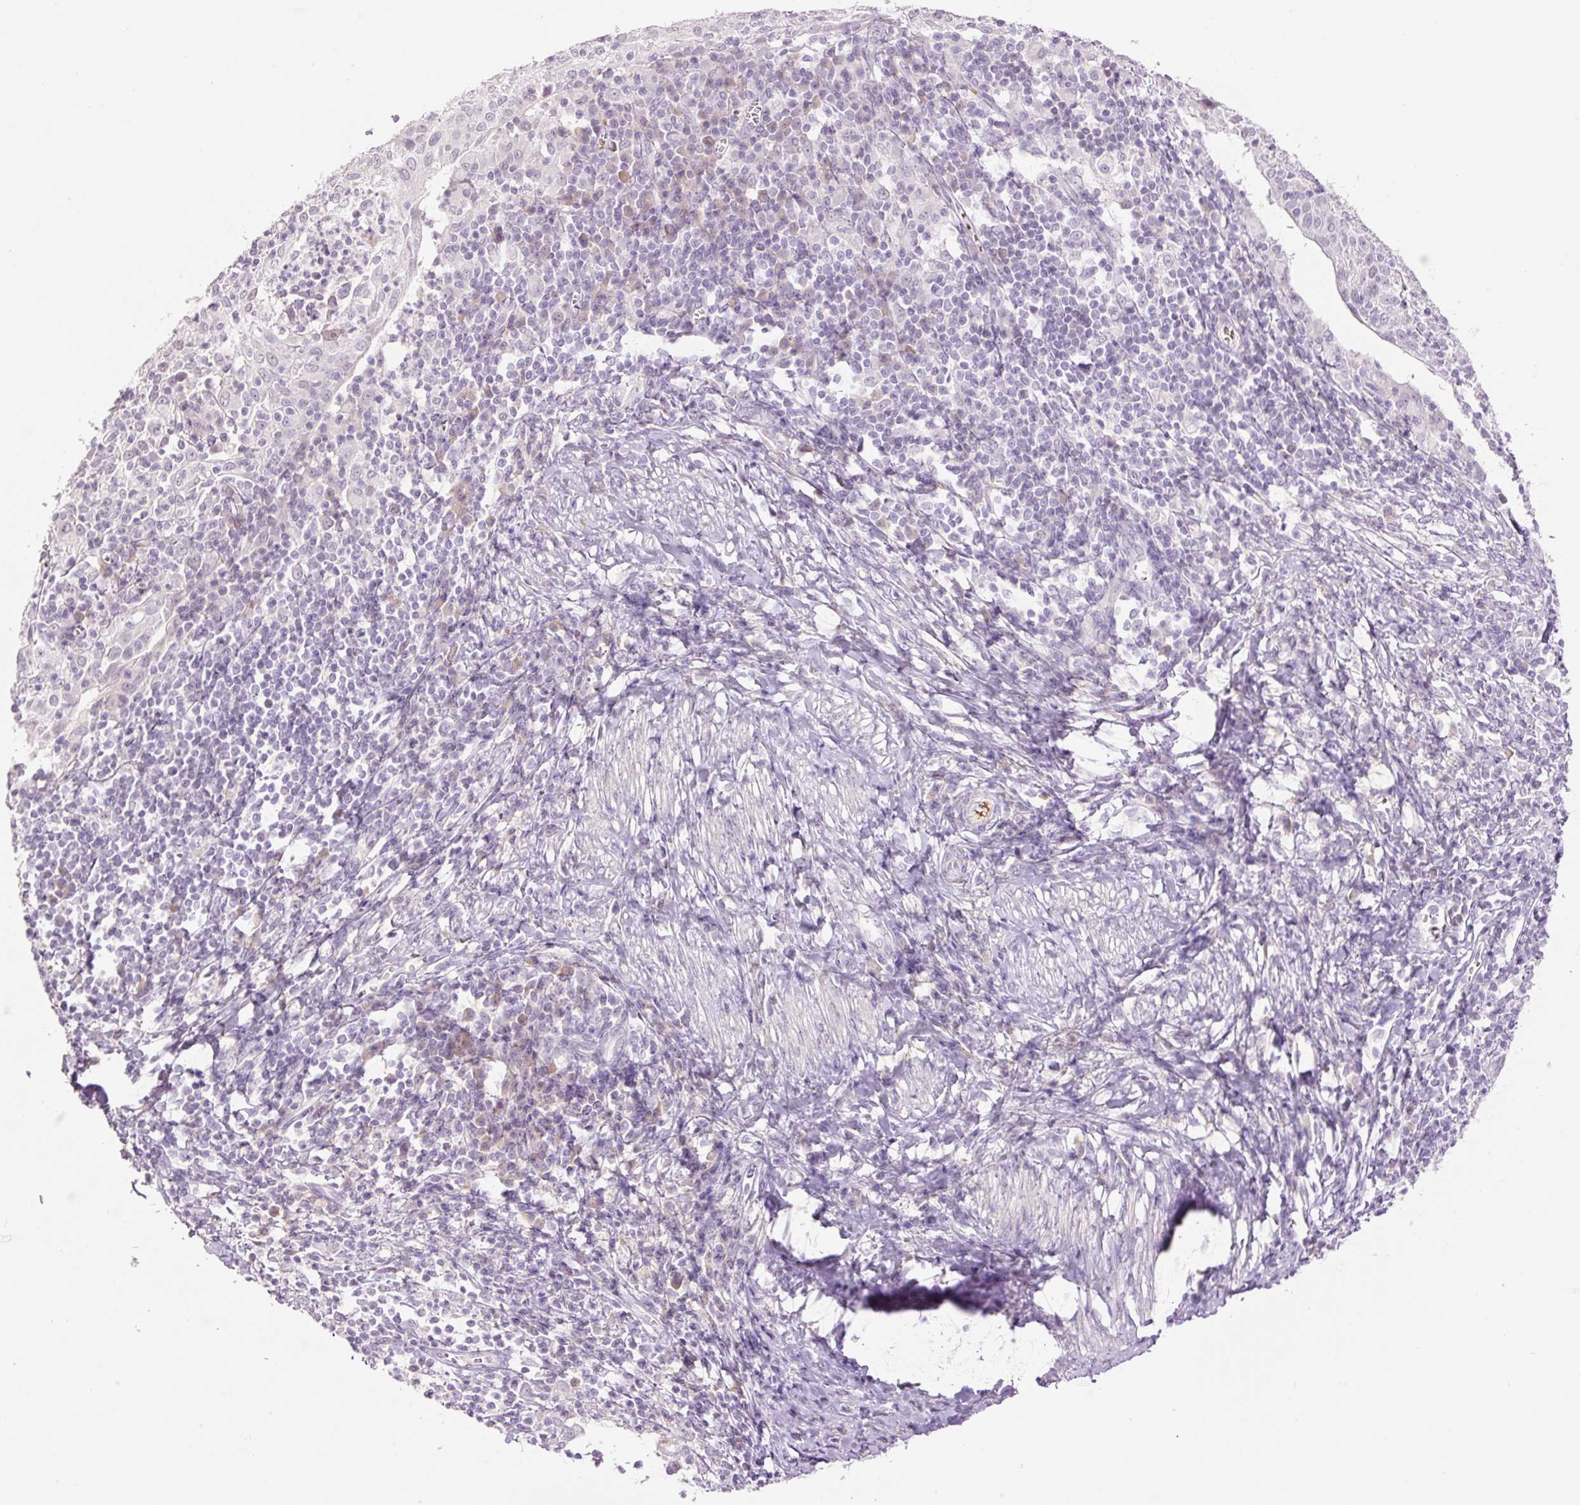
{"staining": {"intensity": "negative", "quantity": "none", "location": "none"}, "tissue": "cervical cancer", "cell_type": "Tumor cells", "image_type": "cancer", "snomed": [{"axis": "morphology", "description": "Squamous cell carcinoma, NOS"}, {"axis": "topography", "description": "Cervix"}], "caption": "High magnification brightfield microscopy of cervical cancer stained with DAB (brown) and counterstained with hematoxylin (blue): tumor cells show no significant positivity.", "gene": "LY6G6D", "patient": {"sex": "female", "age": 52}}